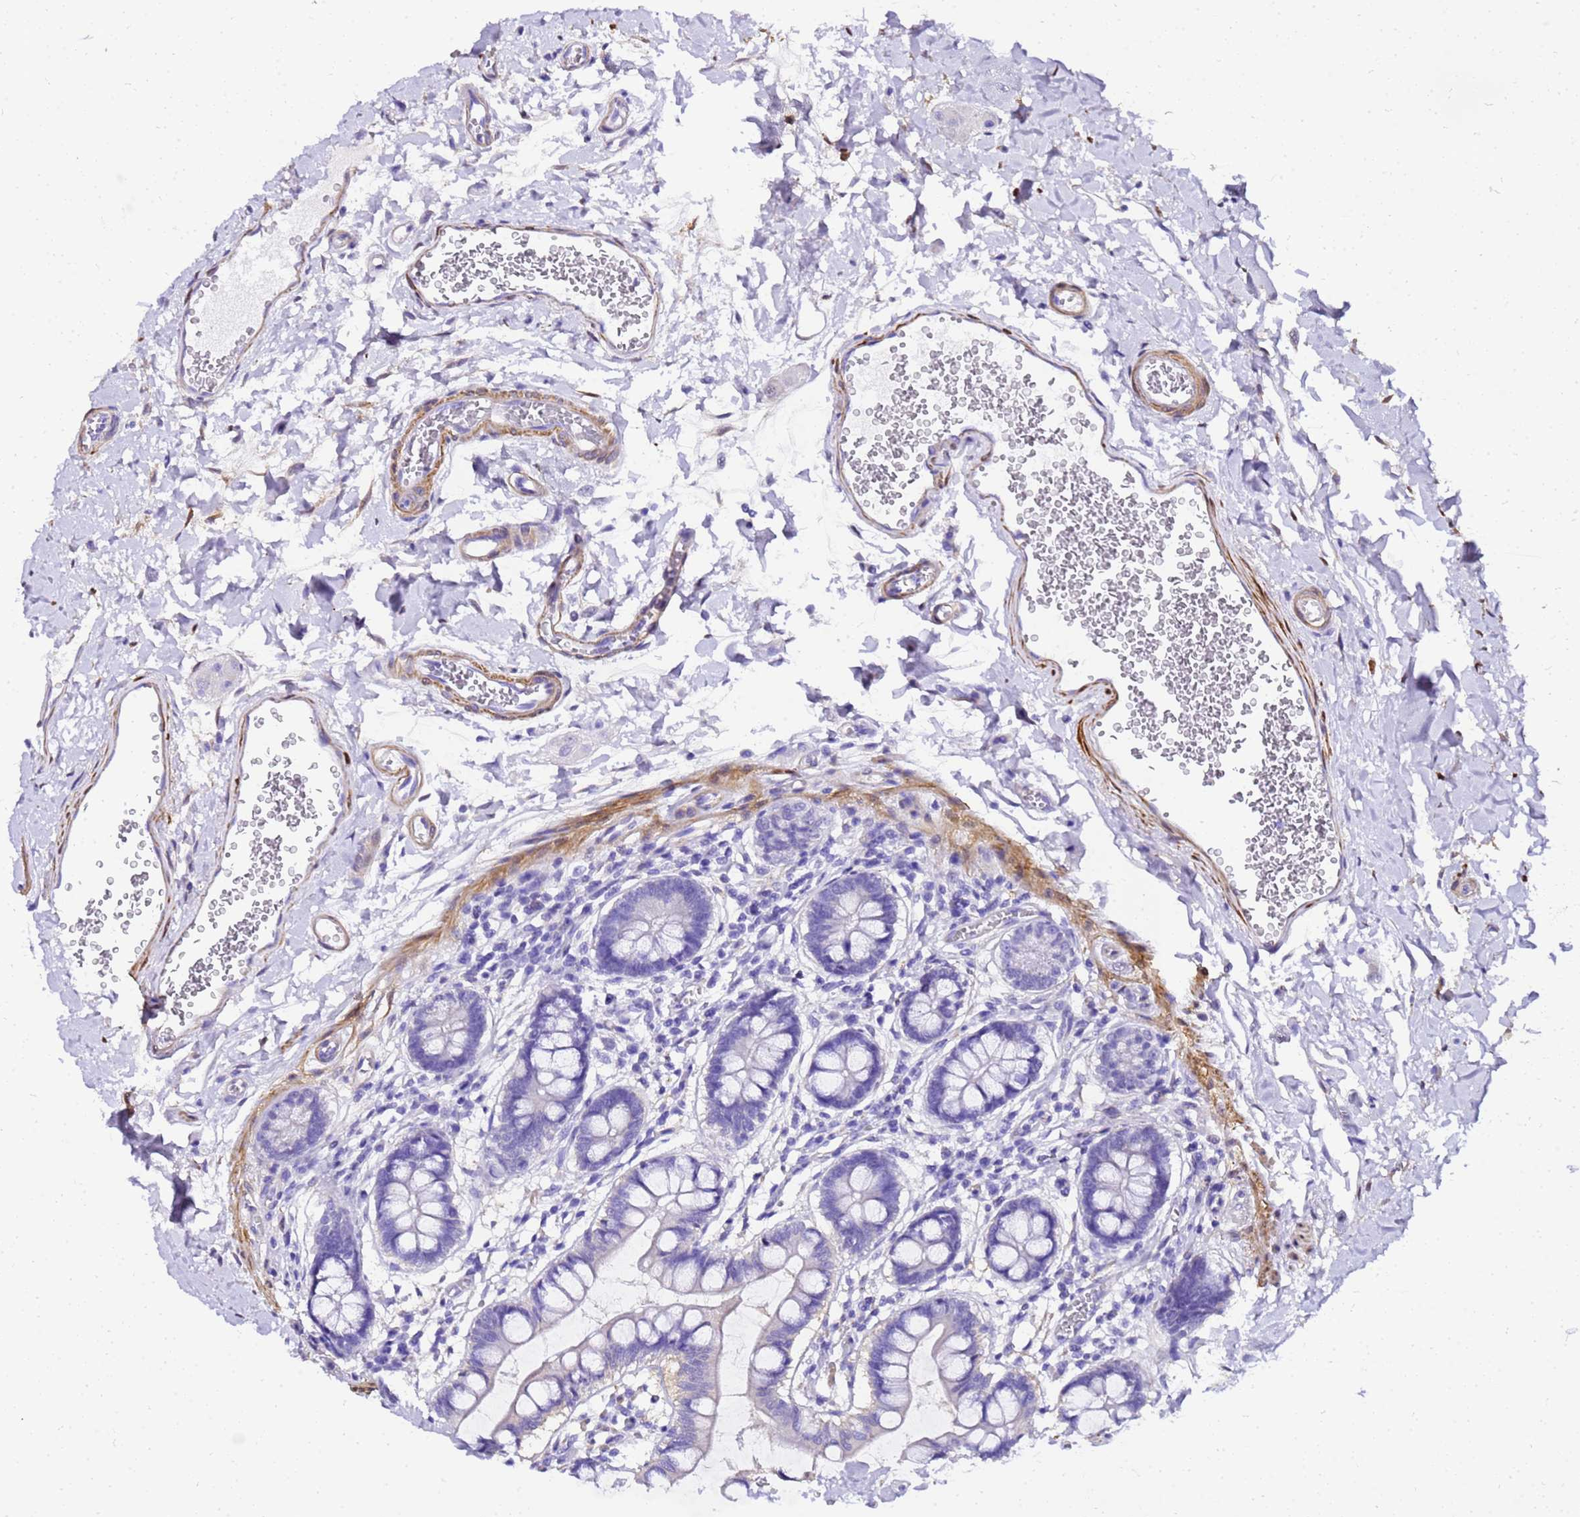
{"staining": {"intensity": "negative", "quantity": "none", "location": "none"}, "tissue": "small intestine", "cell_type": "Glandular cells", "image_type": "normal", "snomed": [{"axis": "morphology", "description": "Normal tissue, NOS"}, {"axis": "topography", "description": "Small intestine"}], "caption": "Immunohistochemistry (IHC) image of normal small intestine: small intestine stained with DAB (3,3'-diaminobenzidine) reveals no significant protein positivity in glandular cells. (Immunohistochemistry, brightfield microscopy, high magnification).", "gene": "HSPB6", "patient": {"sex": "male", "age": 52}}